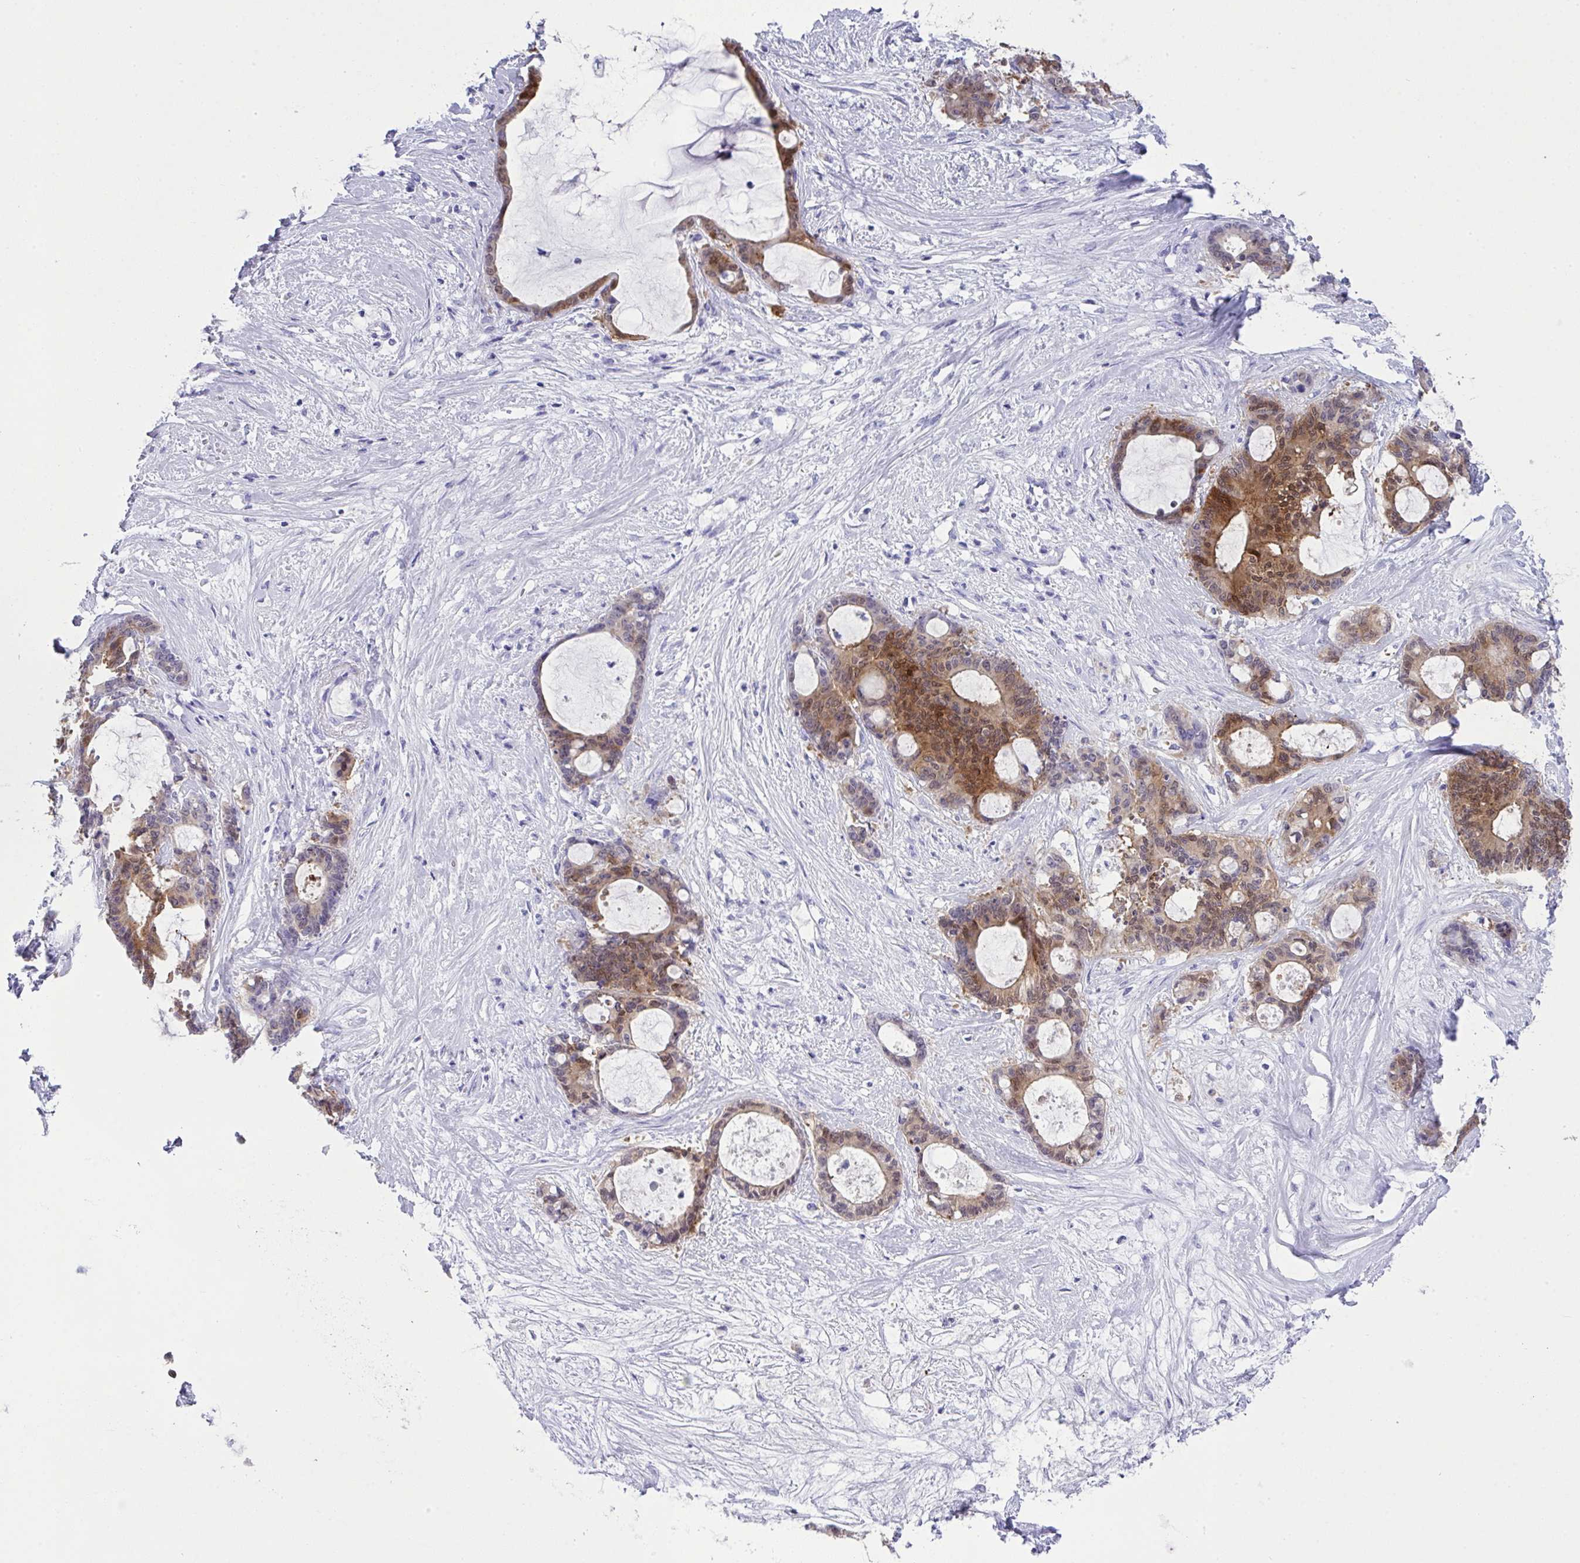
{"staining": {"intensity": "moderate", "quantity": "25%-75%", "location": "cytoplasmic/membranous,nuclear"}, "tissue": "liver cancer", "cell_type": "Tumor cells", "image_type": "cancer", "snomed": [{"axis": "morphology", "description": "Normal tissue, NOS"}, {"axis": "morphology", "description": "Cholangiocarcinoma"}, {"axis": "topography", "description": "Liver"}, {"axis": "topography", "description": "Peripheral nerve tissue"}], "caption": "Immunohistochemistry (IHC) (DAB (3,3'-diaminobenzidine)) staining of liver cancer (cholangiocarcinoma) reveals moderate cytoplasmic/membranous and nuclear protein positivity in about 25%-75% of tumor cells.", "gene": "LGALS4", "patient": {"sex": "female", "age": 73}}